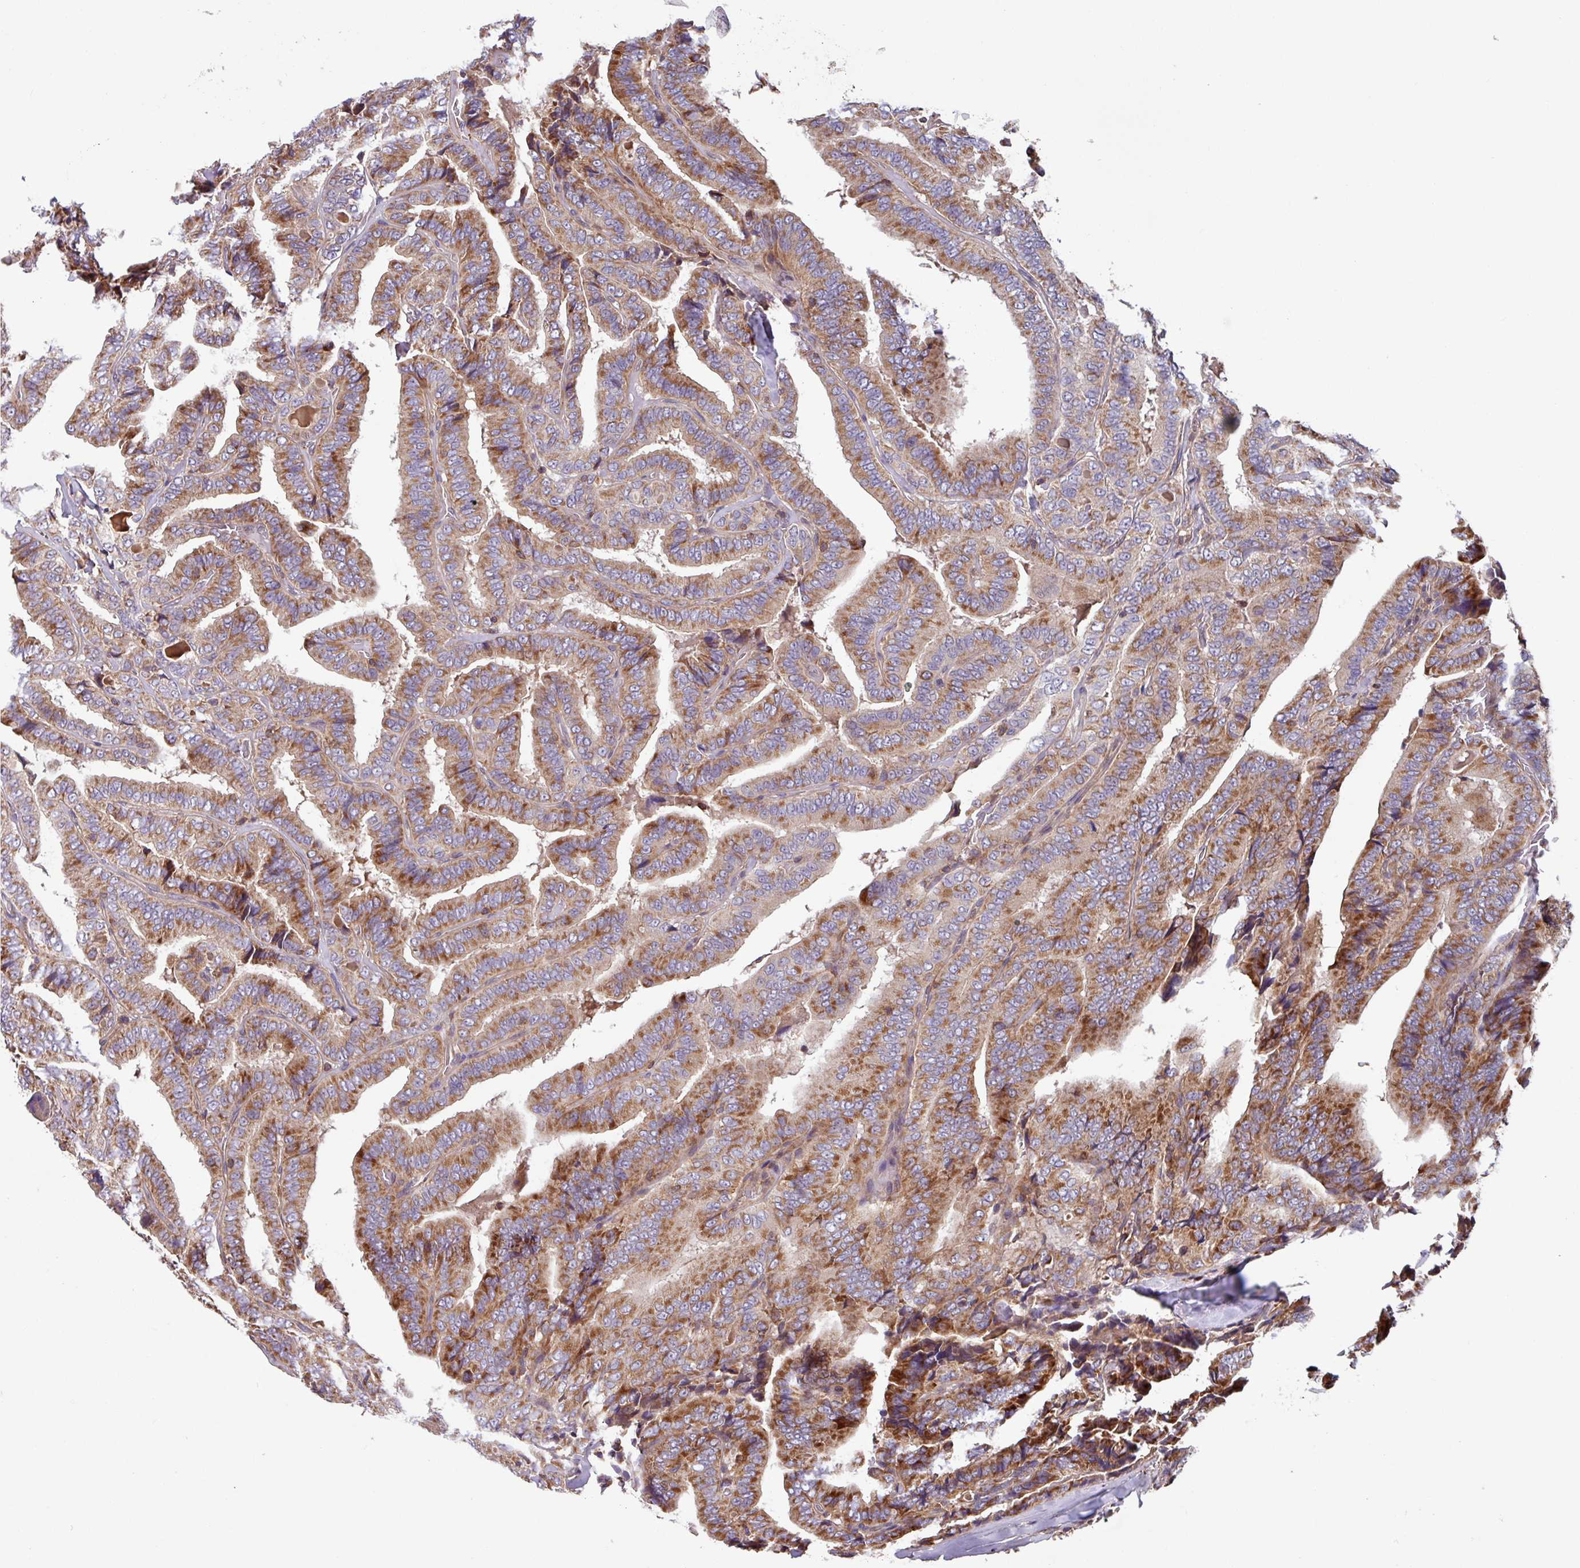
{"staining": {"intensity": "moderate", "quantity": ">75%", "location": "cytoplasmic/membranous"}, "tissue": "thyroid cancer", "cell_type": "Tumor cells", "image_type": "cancer", "snomed": [{"axis": "morphology", "description": "Papillary adenocarcinoma, NOS"}, {"axis": "topography", "description": "Thyroid gland"}], "caption": "IHC histopathology image of human thyroid cancer (papillary adenocarcinoma) stained for a protein (brown), which demonstrates medium levels of moderate cytoplasmic/membranous positivity in approximately >75% of tumor cells.", "gene": "PLEKHD1", "patient": {"sex": "male", "age": 61}}